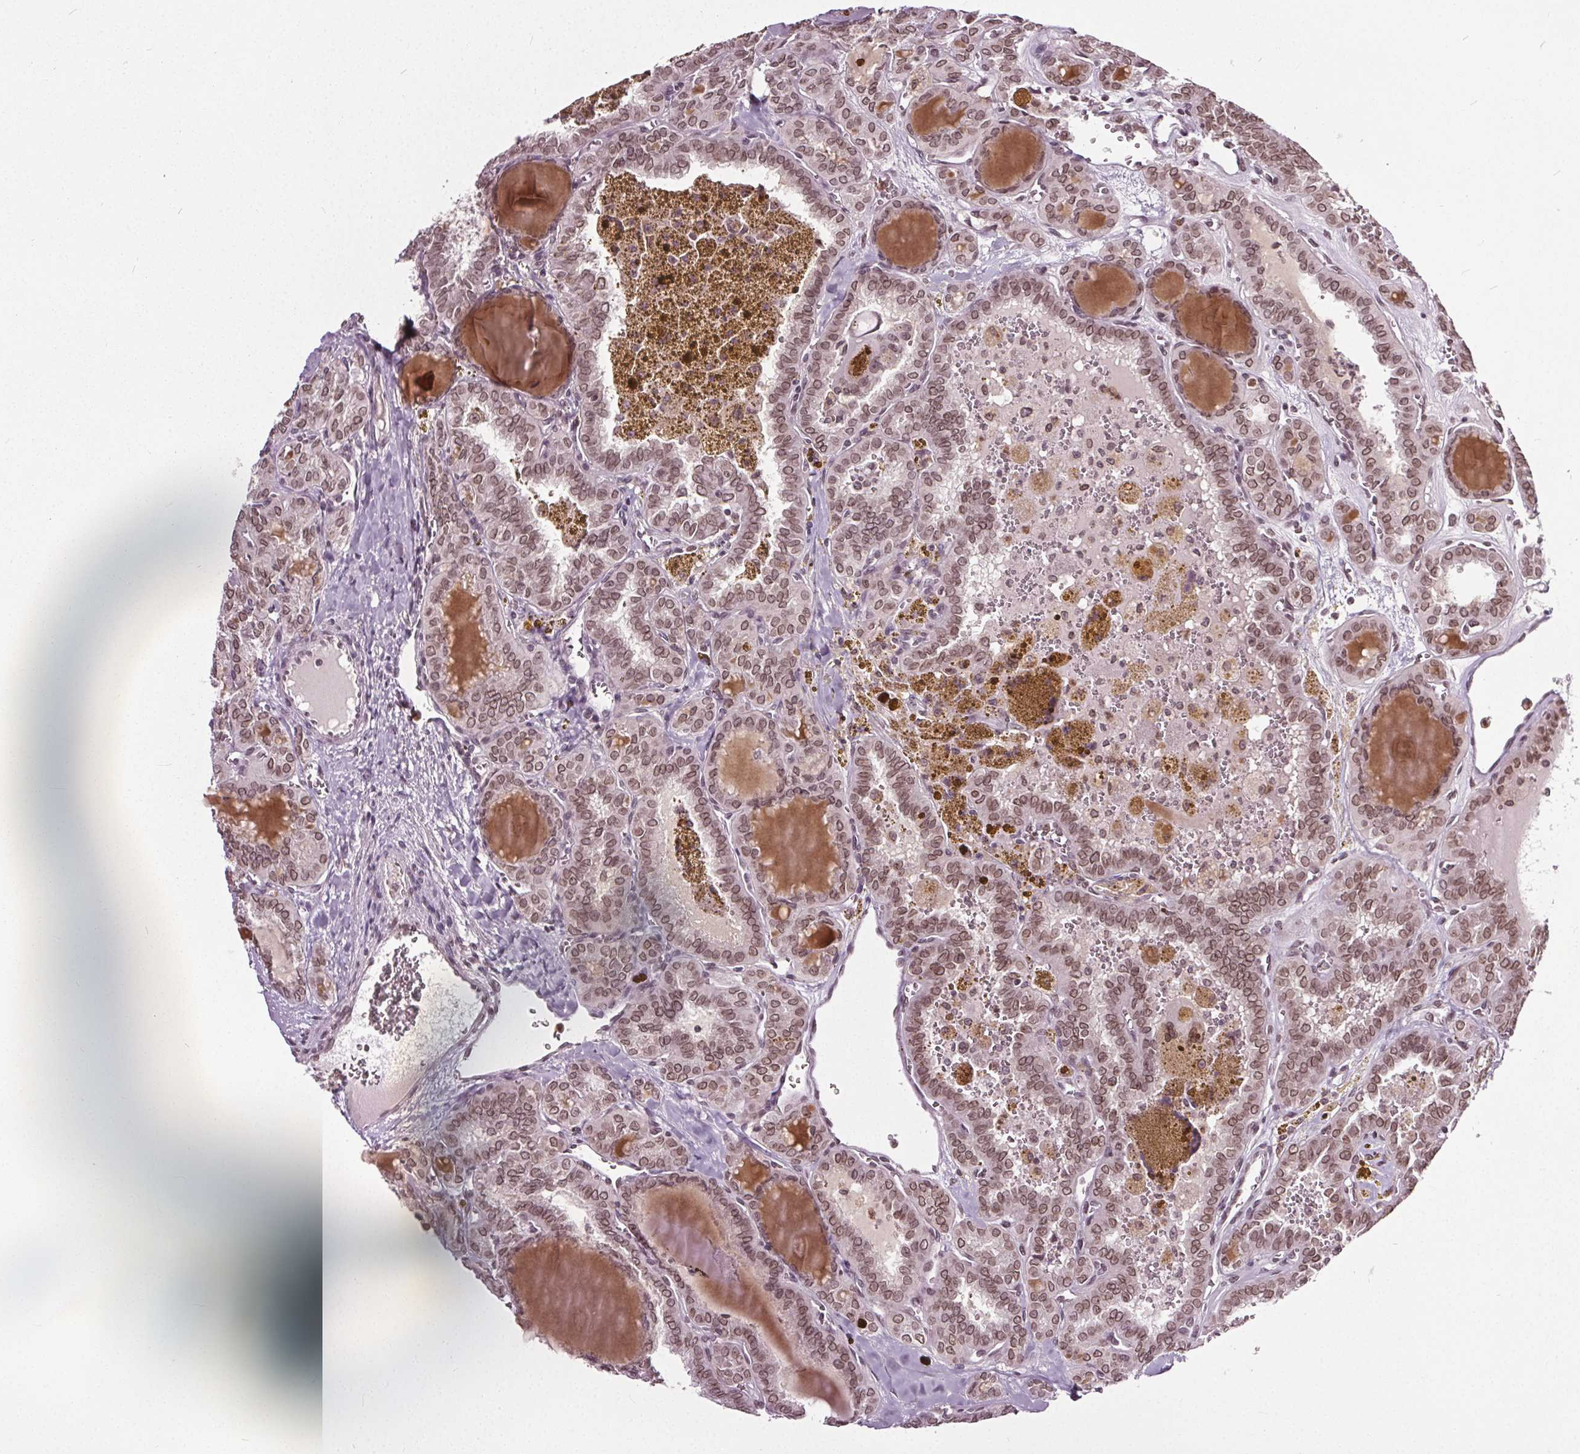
{"staining": {"intensity": "moderate", "quantity": ">75%", "location": "cytoplasmic/membranous,nuclear"}, "tissue": "thyroid cancer", "cell_type": "Tumor cells", "image_type": "cancer", "snomed": [{"axis": "morphology", "description": "Papillary adenocarcinoma, NOS"}, {"axis": "topography", "description": "Thyroid gland"}], "caption": "Immunohistochemistry (DAB (3,3'-diaminobenzidine)) staining of human thyroid cancer demonstrates moderate cytoplasmic/membranous and nuclear protein staining in approximately >75% of tumor cells.", "gene": "TTC39C", "patient": {"sex": "female", "age": 41}}